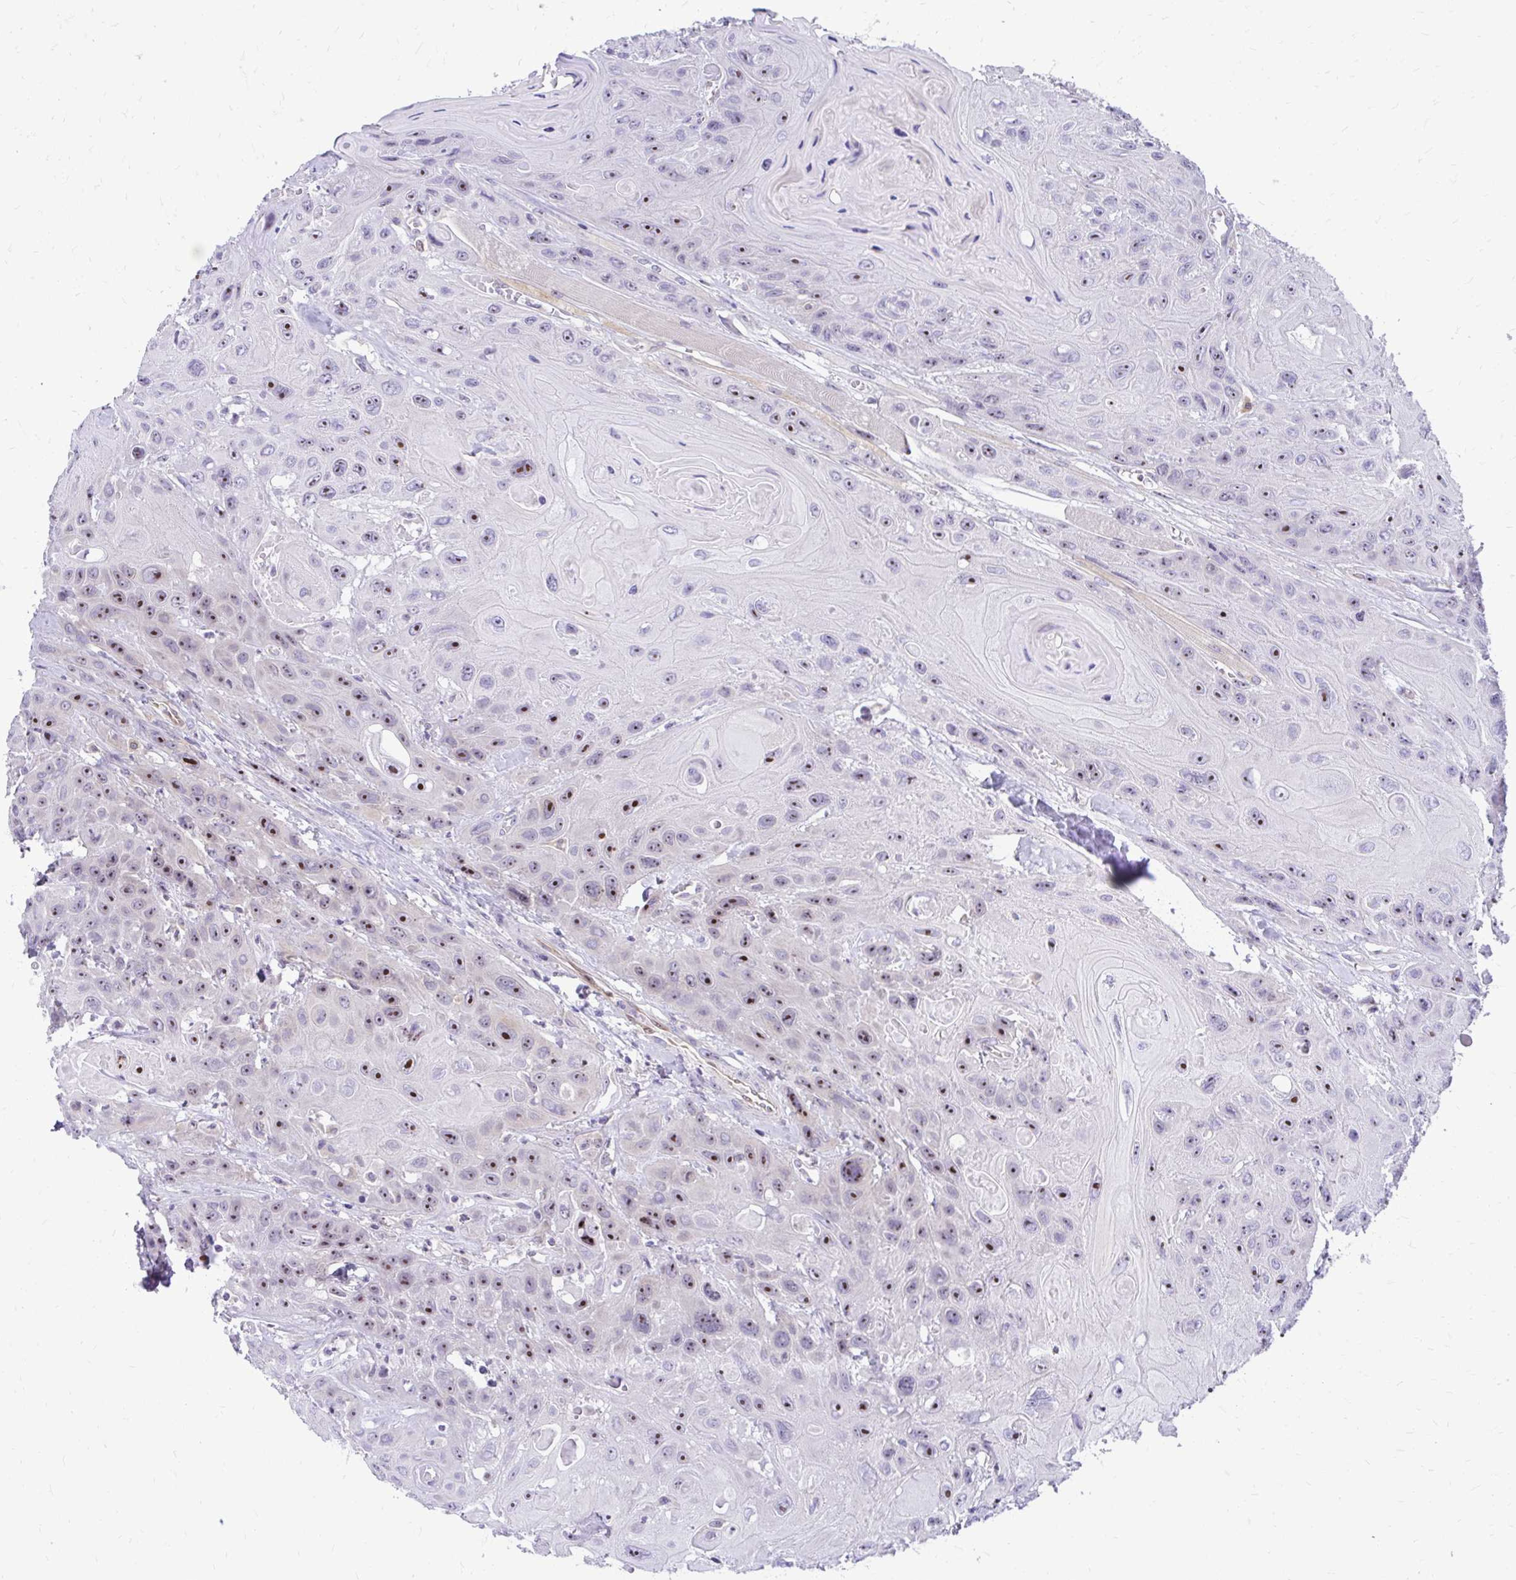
{"staining": {"intensity": "moderate", "quantity": "25%-75%", "location": "nuclear"}, "tissue": "head and neck cancer", "cell_type": "Tumor cells", "image_type": "cancer", "snomed": [{"axis": "morphology", "description": "Squamous cell carcinoma, NOS"}, {"axis": "topography", "description": "Head-Neck"}], "caption": "There is medium levels of moderate nuclear expression in tumor cells of squamous cell carcinoma (head and neck), as demonstrated by immunohistochemical staining (brown color).", "gene": "NIFK", "patient": {"sex": "female", "age": 59}}